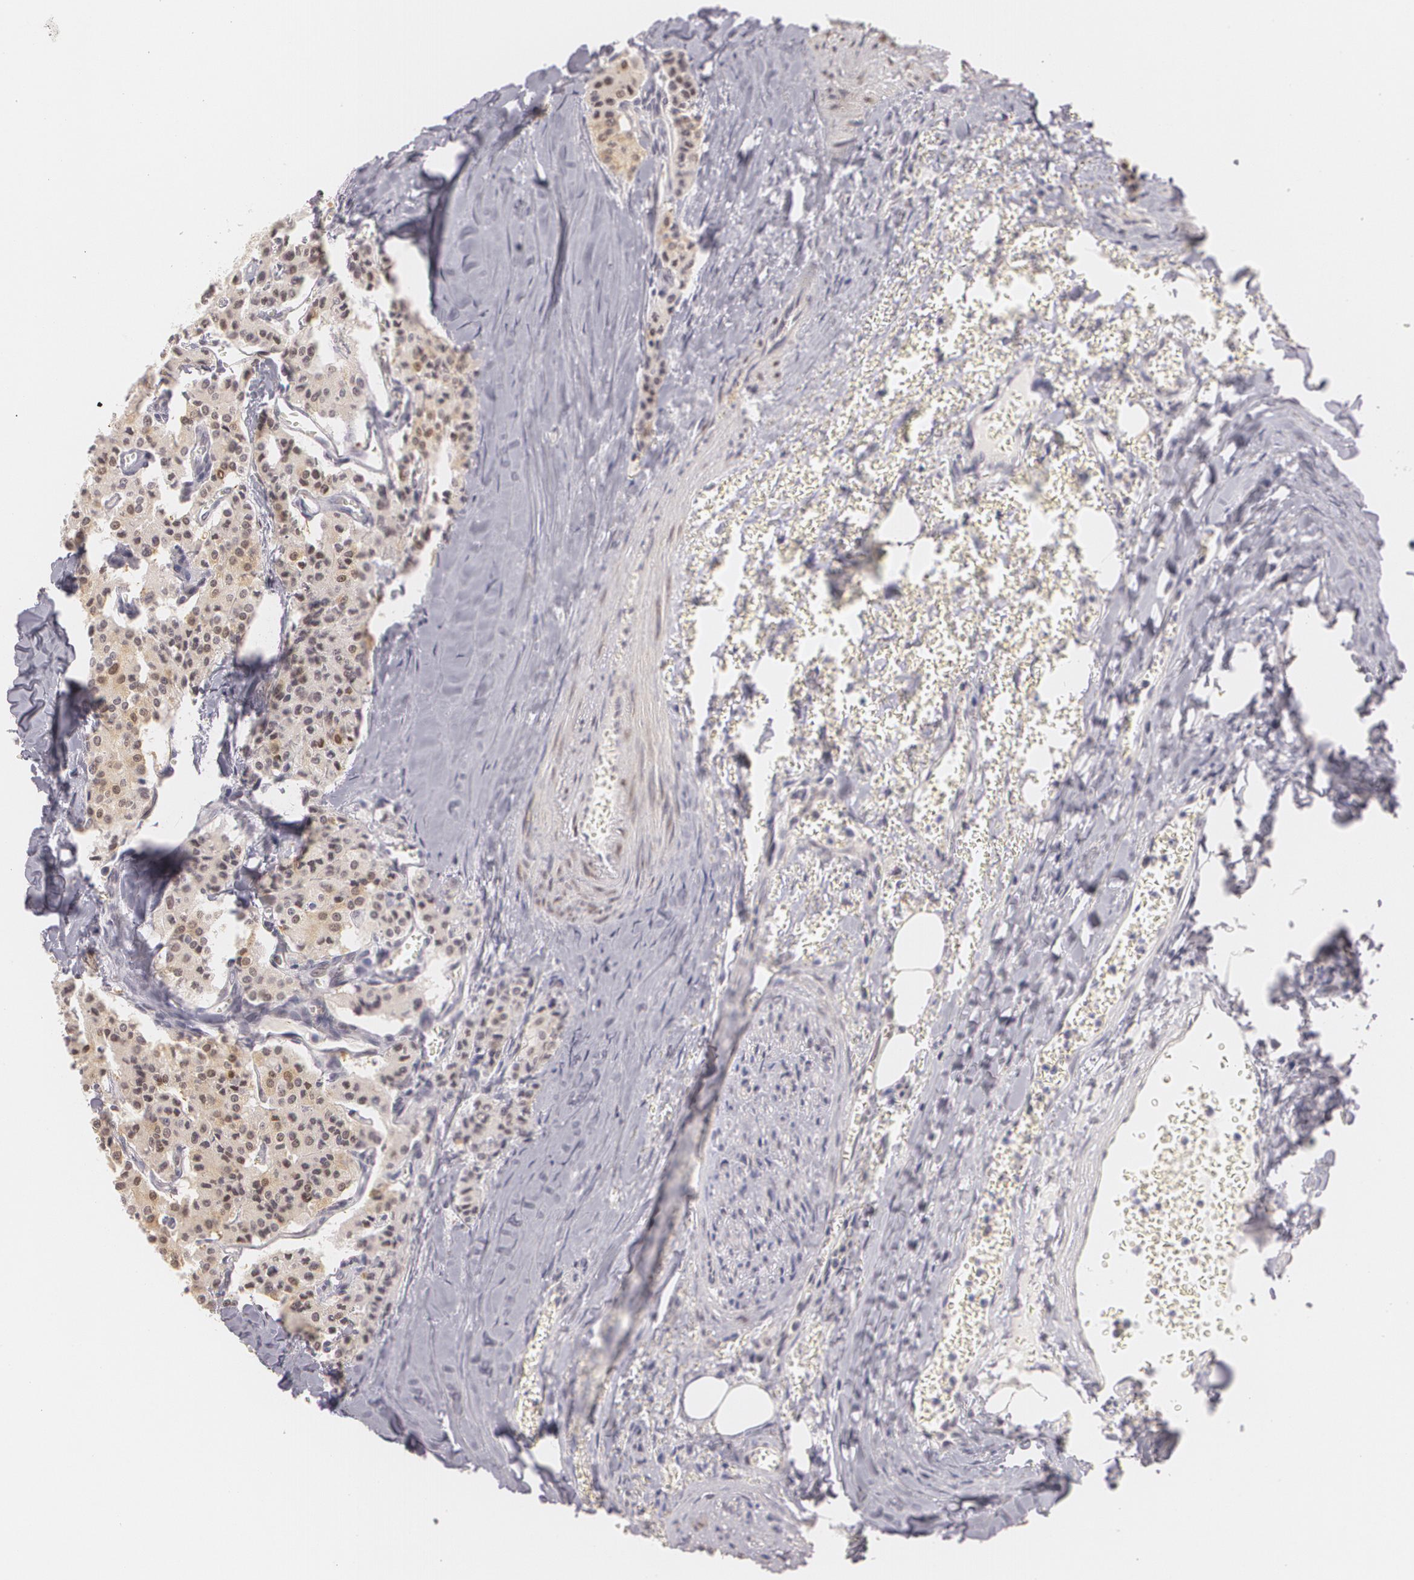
{"staining": {"intensity": "weak", "quantity": "25%-75%", "location": "nuclear"}, "tissue": "carcinoid", "cell_type": "Tumor cells", "image_type": "cancer", "snomed": [{"axis": "morphology", "description": "Carcinoid, malignant, NOS"}, {"axis": "topography", "description": "Bronchus"}], "caption": "A brown stain shows weak nuclear positivity of a protein in carcinoid tumor cells.", "gene": "ZBTB16", "patient": {"sex": "male", "age": 55}}